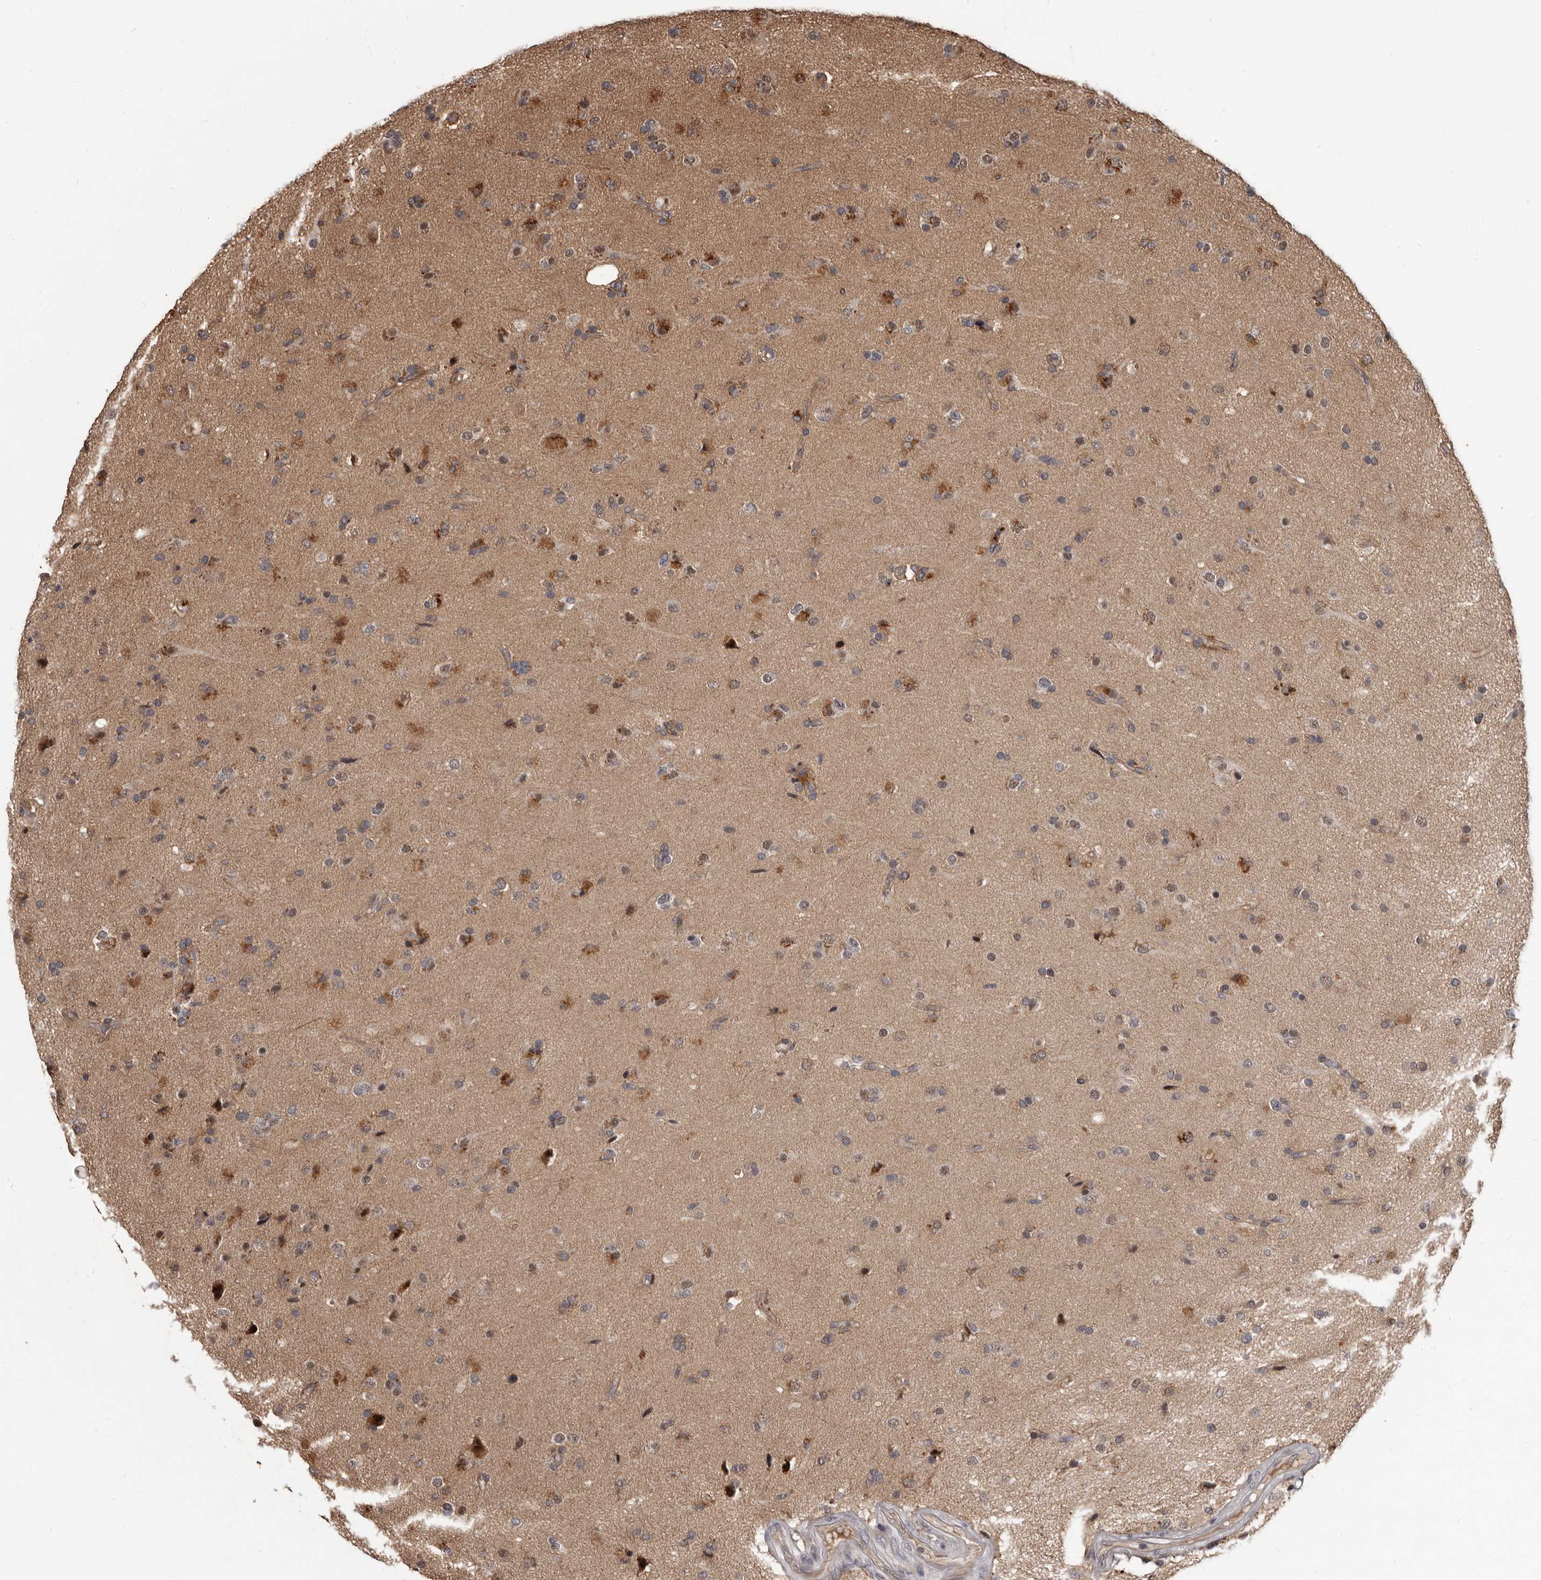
{"staining": {"intensity": "moderate", "quantity": "<25%", "location": "cytoplasmic/membranous"}, "tissue": "glioma", "cell_type": "Tumor cells", "image_type": "cancer", "snomed": [{"axis": "morphology", "description": "Glioma, malignant, High grade"}, {"axis": "topography", "description": "Brain"}], "caption": "A micrograph of human glioma stained for a protein exhibits moderate cytoplasmic/membranous brown staining in tumor cells. (DAB (3,3'-diaminobenzidine) IHC with brightfield microscopy, high magnification).", "gene": "AHR", "patient": {"sex": "male", "age": 72}}